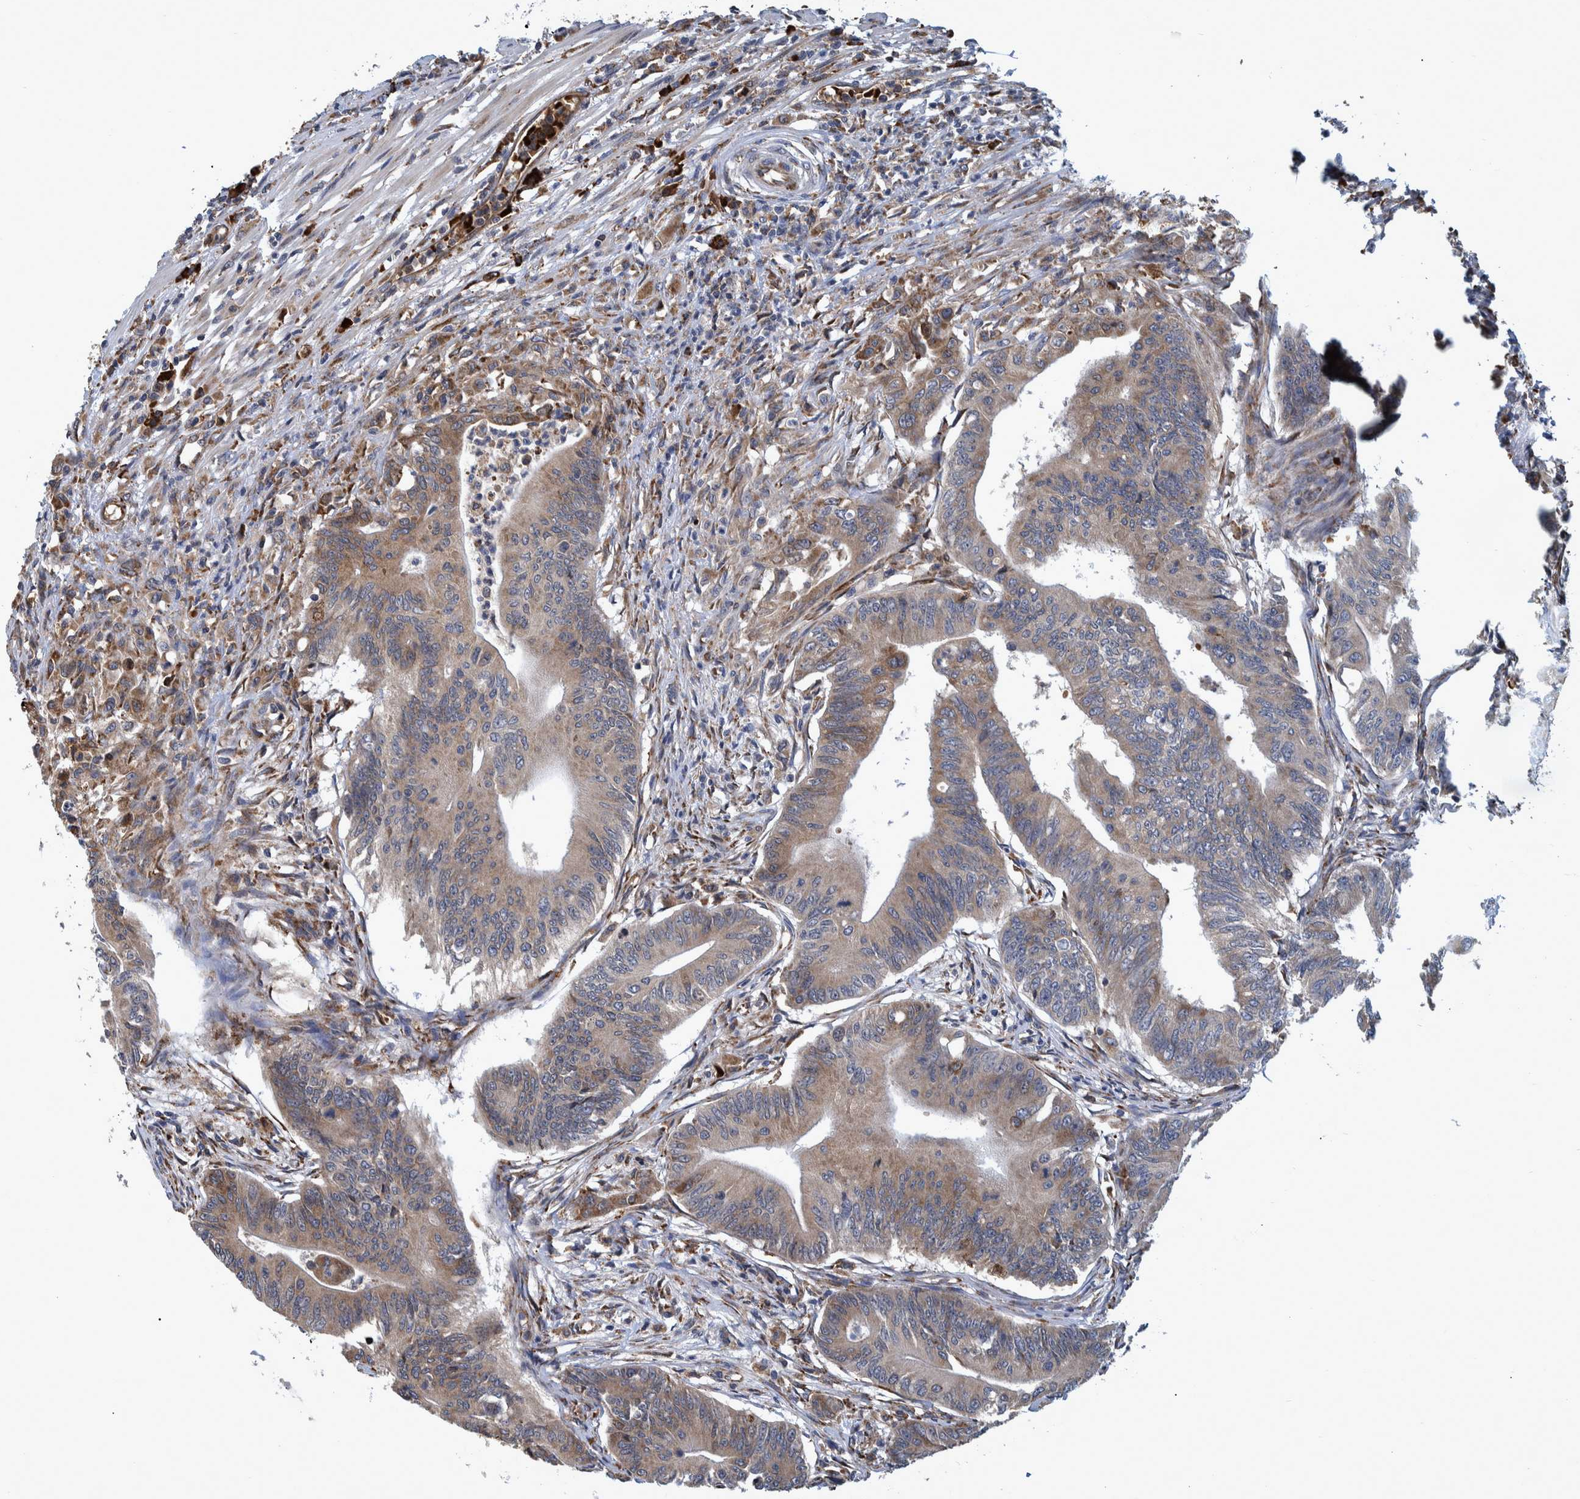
{"staining": {"intensity": "moderate", "quantity": "25%-75%", "location": "cytoplasmic/membranous"}, "tissue": "colorectal cancer", "cell_type": "Tumor cells", "image_type": "cancer", "snomed": [{"axis": "morphology", "description": "Adenoma, NOS"}, {"axis": "morphology", "description": "Adenocarcinoma, NOS"}, {"axis": "topography", "description": "Colon"}], "caption": "A micrograph of adenoma (colorectal) stained for a protein demonstrates moderate cytoplasmic/membranous brown staining in tumor cells.", "gene": "SPAG5", "patient": {"sex": "male", "age": 79}}